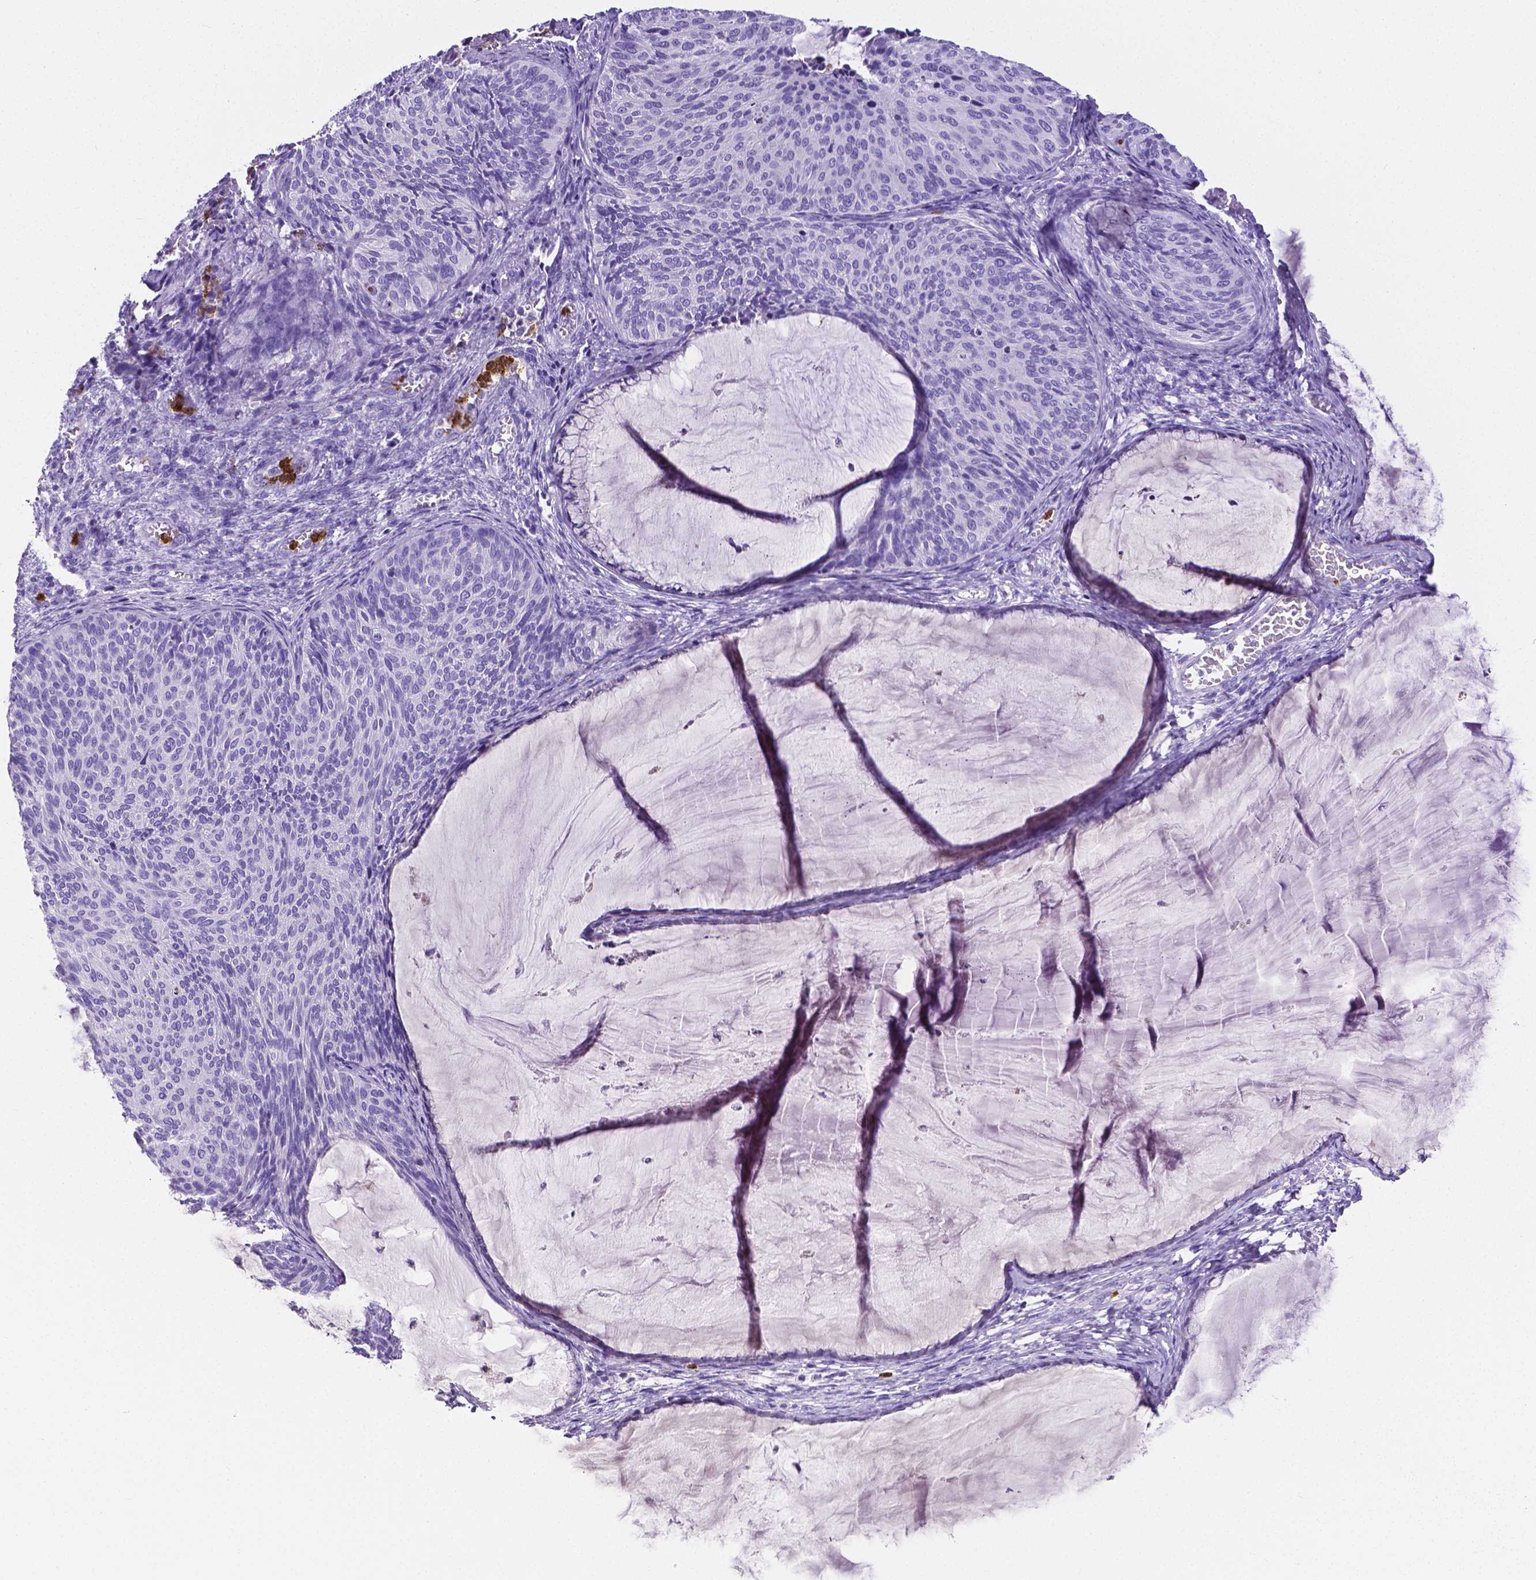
{"staining": {"intensity": "negative", "quantity": "none", "location": "none"}, "tissue": "cervical cancer", "cell_type": "Tumor cells", "image_type": "cancer", "snomed": [{"axis": "morphology", "description": "Squamous cell carcinoma, NOS"}, {"axis": "topography", "description": "Cervix"}], "caption": "Cervical cancer (squamous cell carcinoma) stained for a protein using immunohistochemistry (IHC) exhibits no expression tumor cells.", "gene": "MMP9", "patient": {"sex": "female", "age": 36}}